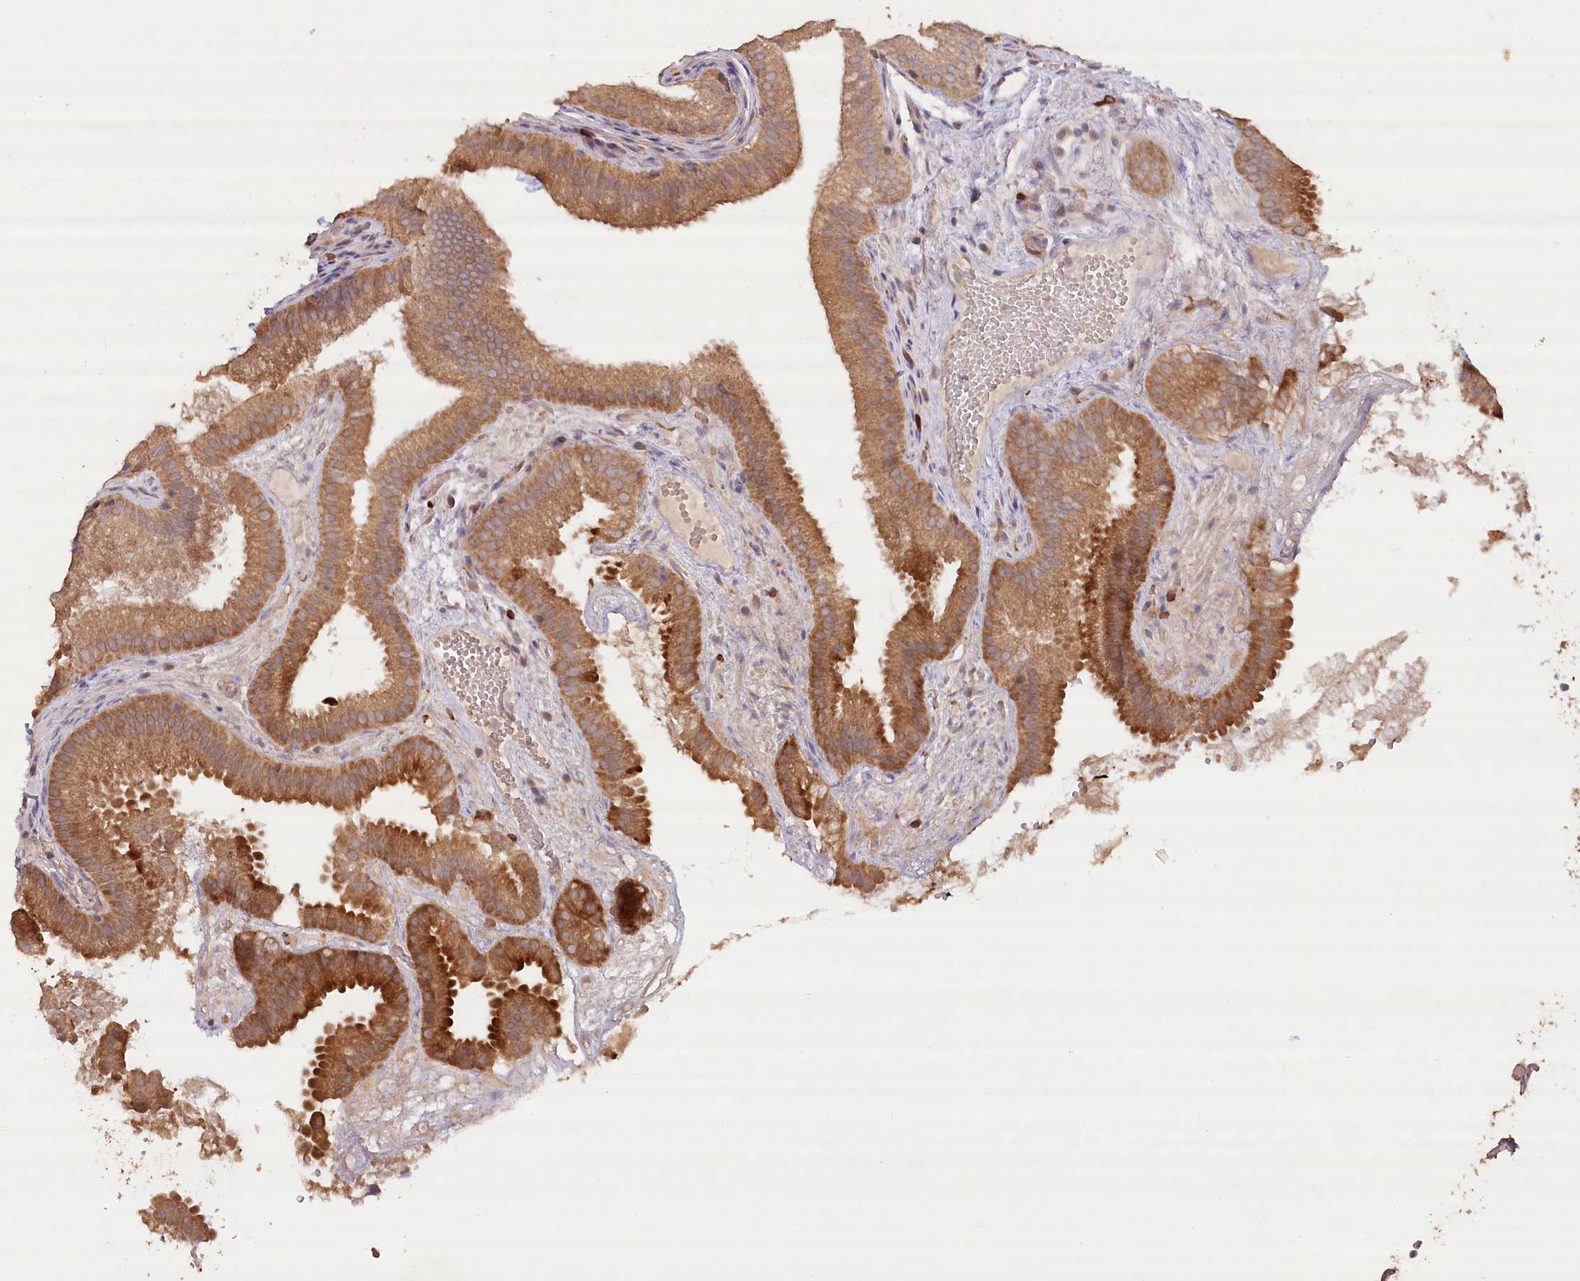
{"staining": {"intensity": "moderate", "quantity": ">75%", "location": "cytoplasmic/membranous"}, "tissue": "gallbladder", "cell_type": "Glandular cells", "image_type": "normal", "snomed": [{"axis": "morphology", "description": "Normal tissue, NOS"}, {"axis": "topography", "description": "Gallbladder"}], "caption": "A medium amount of moderate cytoplasmic/membranous staining is identified in approximately >75% of glandular cells in benign gallbladder. (brown staining indicates protein expression, while blue staining denotes nuclei).", "gene": "IRAK1BP1", "patient": {"sex": "female", "age": 30}}